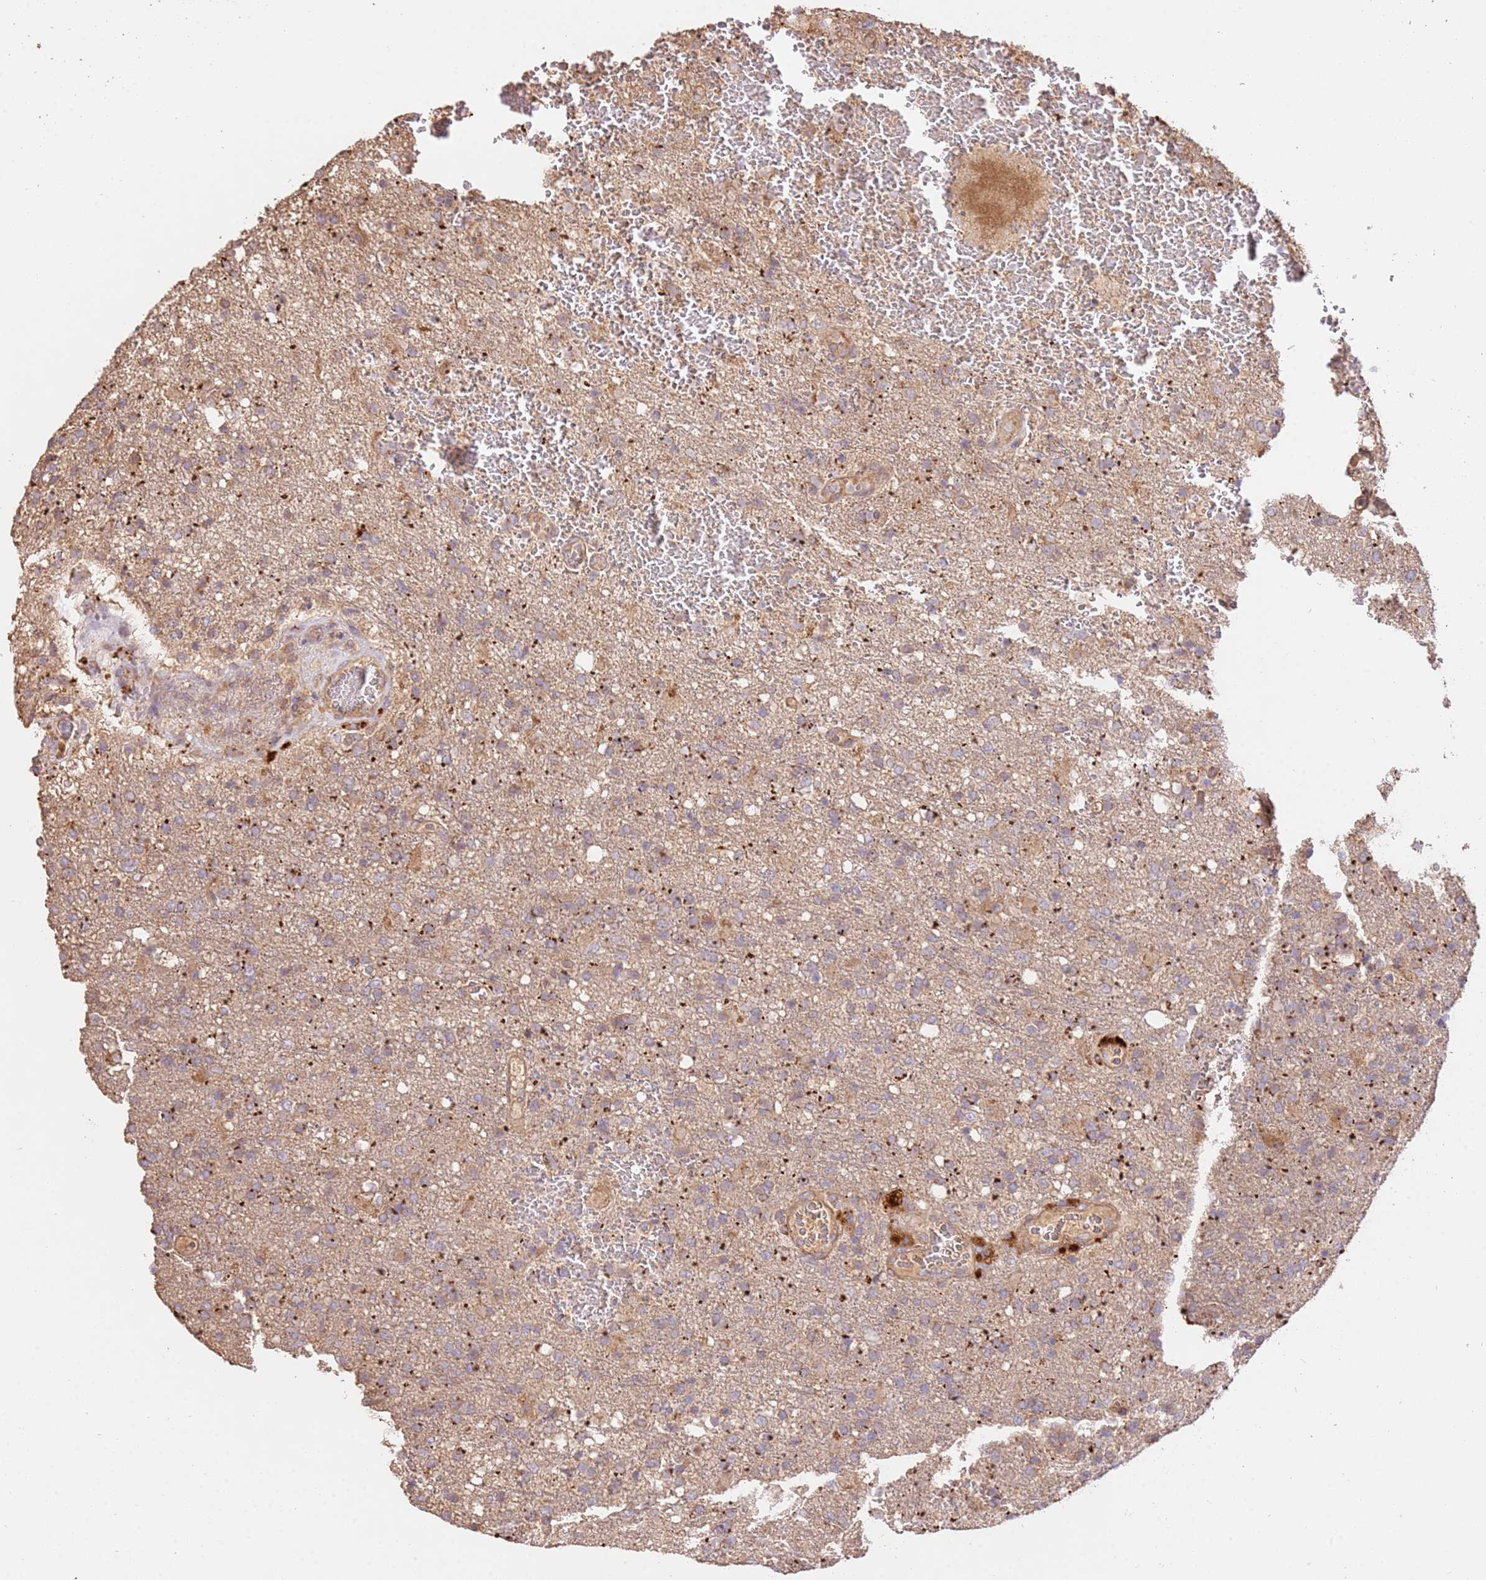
{"staining": {"intensity": "weak", "quantity": "25%-75%", "location": "cytoplasmic/membranous"}, "tissue": "glioma", "cell_type": "Tumor cells", "image_type": "cancer", "snomed": [{"axis": "morphology", "description": "Glioma, malignant, High grade"}, {"axis": "topography", "description": "Brain"}], "caption": "Human glioma stained with a protein marker displays weak staining in tumor cells.", "gene": "CEP55", "patient": {"sex": "female", "age": 74}}